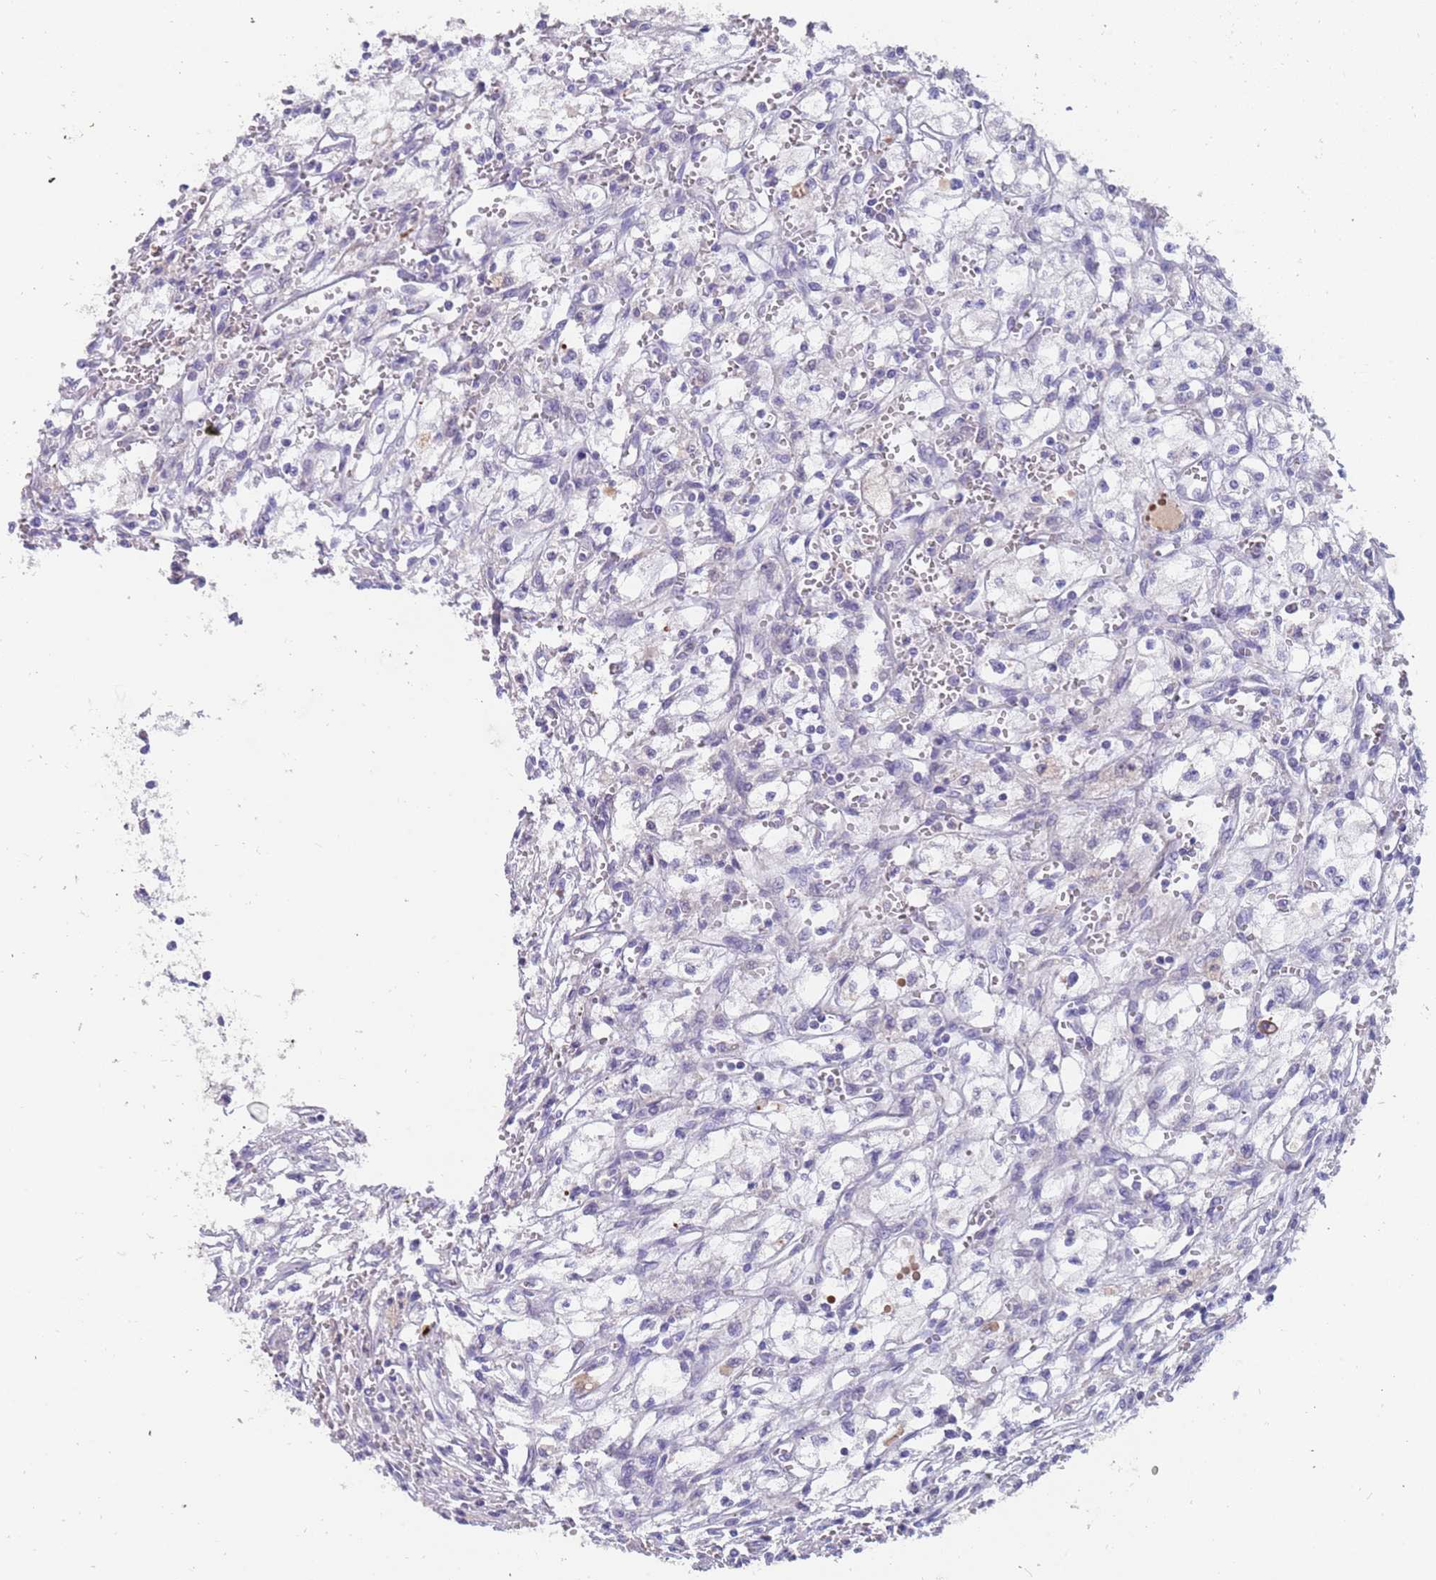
{"staining": {"intensity": "negative", "quantity": "none", "location": "none"}, "tissue": "renal cancer", "cell_type": "Tumor cells", "image_type": "cancer", "snomed": [{"axis": "morphology", "description": "Adenocarcinoma, NOS"}, {"axis": "topography", "description": "Kidney"}], "caption": "A high-resolution histopathology image shows immunohistochemistry (IHC) staining of adenocarcinoma (renal), which displays no significant expression in tumor cells. The staining was performed using DAB (3,3'-diaminobenzidine) to visualize the protein expression in brown, while the nuclei were stained in blue with hematoxylin (Magnification: 20x).", "gene": "ZNF746", "patient": {"sex": "male", "age": 59}}